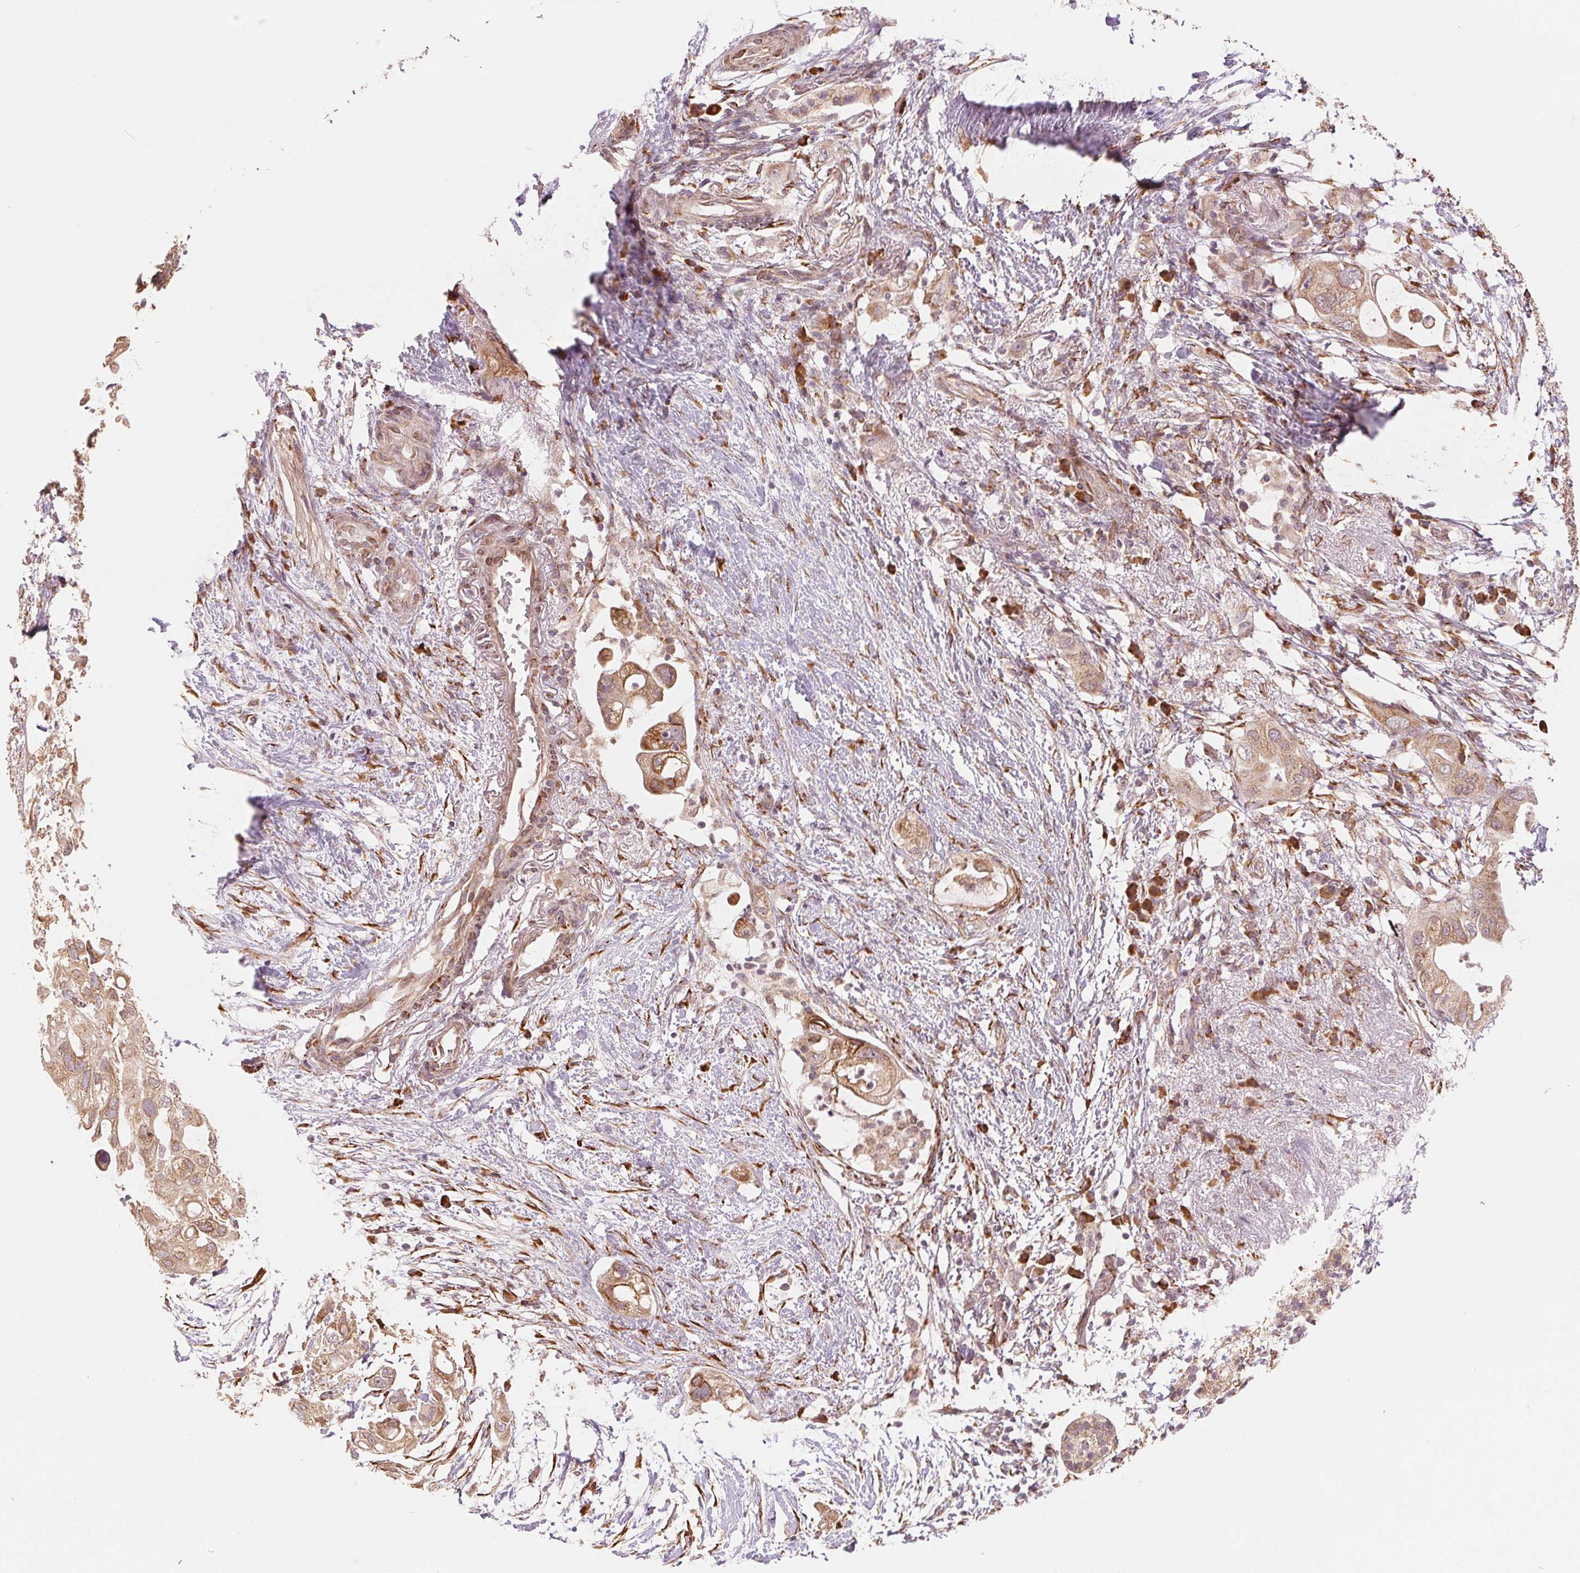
{"staining": {"intensity": "moderate", "quantity": ">75%", "location": "cytoplasmic/membranous"}, "tissue": "pancreatic cancer", "cell_type": "Tumor cells", "image_type": "cancer", "snomed": [{"axis": "morphology", "description": "Adenocarcinoma, NOS"}, {"axis": "topography", "description": "Pancreas"}], "caption": "Adenocarcinoma (pancreatic) stained with immunohistochemistry (IHC) displays moderate cytoplasmic/membranous positivity in approximately >75% of tumor cells. Using DAB (brown) and hematoxylin (blue) stains, captured at high magnification using brightfield microscopy.", "gene": "SLC20A1", "patient": {"sex": "female", "age": 72}}